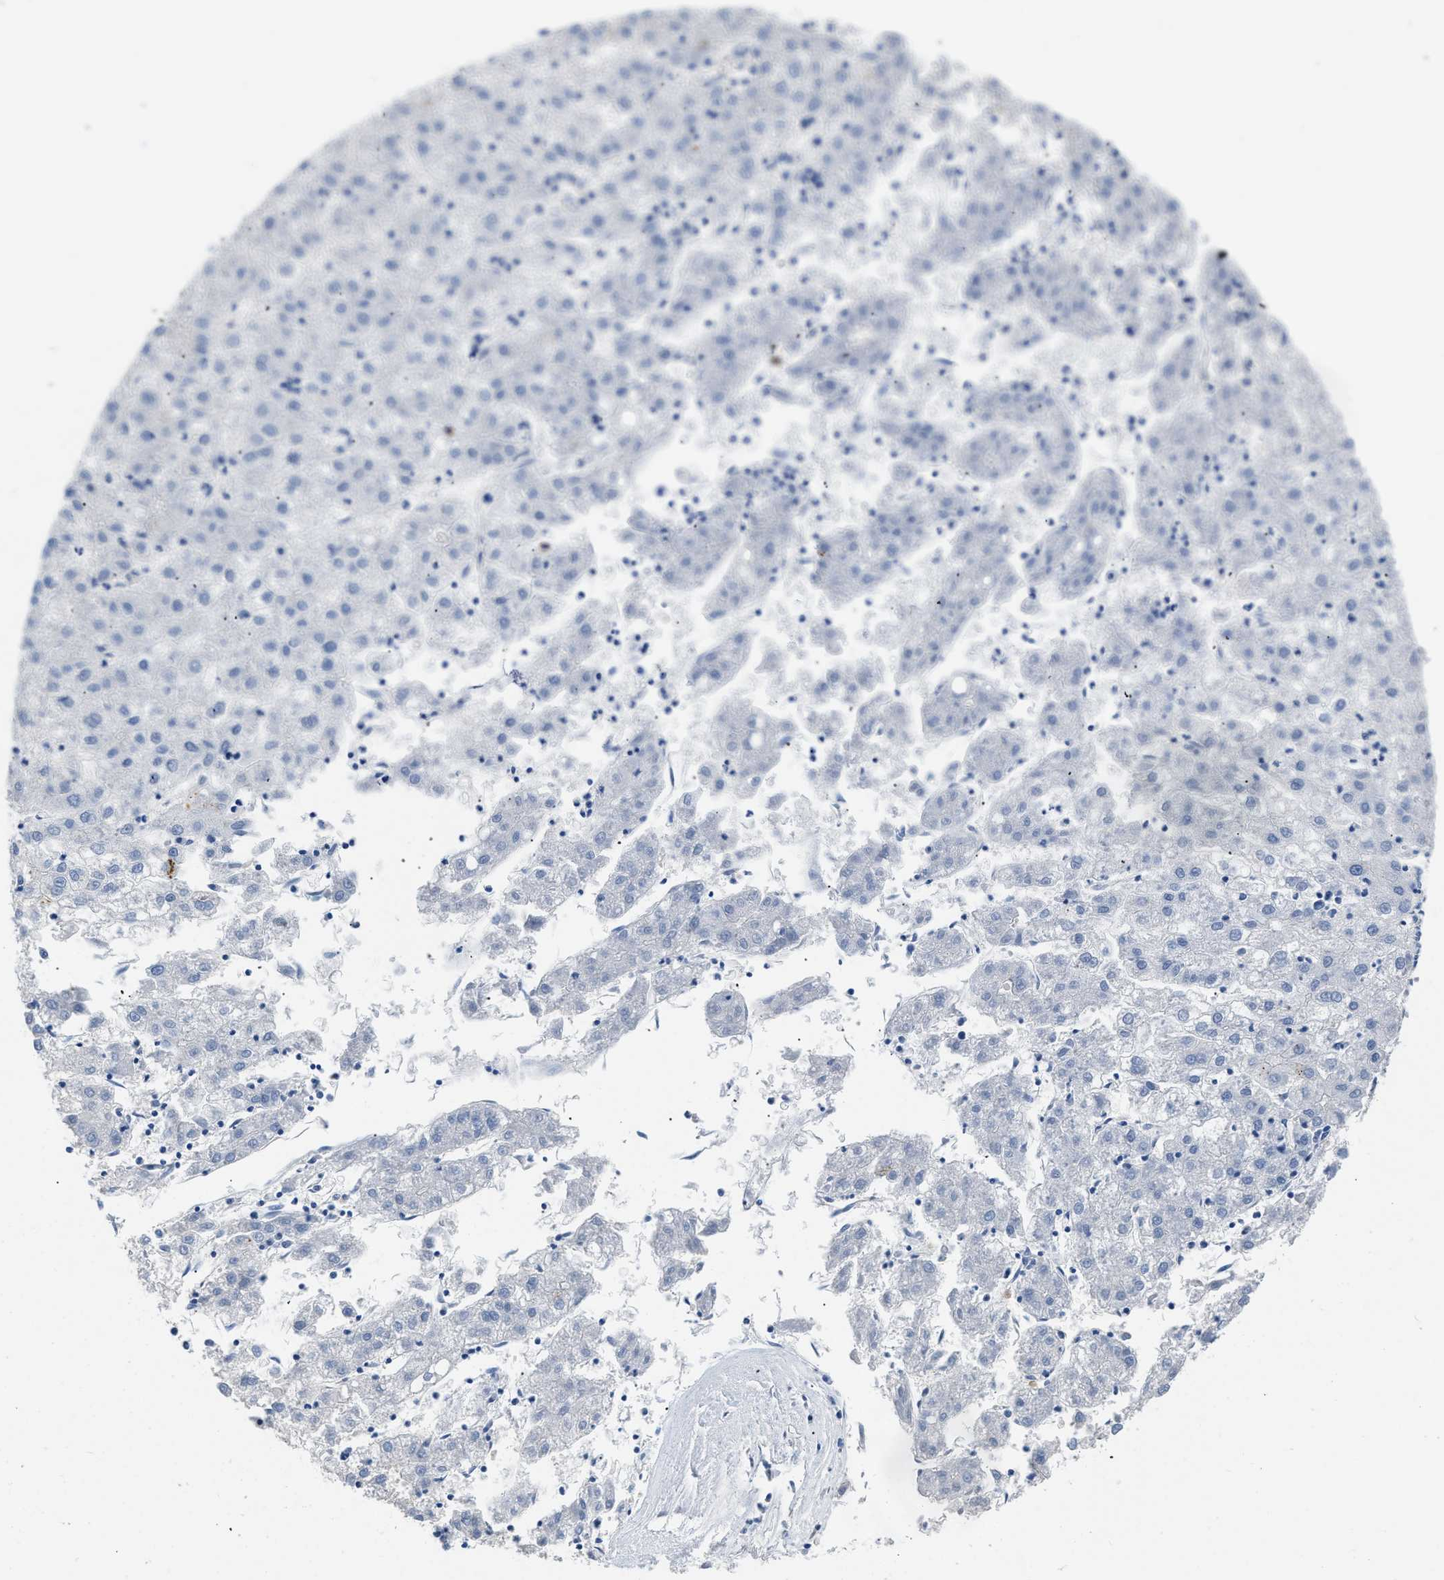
{"staining": {"intensity": "negative", "quantity": "none", "location": "none"}, "tissue": "liver cancer", "cell_type": "Tumor cells", "image_type": "cancer", "snomed": [{"axis": "morphology", "description": "Carcinoma, Hepatocellular, NOS"}, {"axis": "topography", "description": "Liver"}], "caption": "High power microscopy image of an immunohistochemistry histopathology image of hepatocellular carcinoma (liver), revealing no significant positivity in tumor cells. The staining was performed using DAB to visualize the protein expression in brown, while the nuclei were stained in blue with hematoxylin (Magnification: 20x).", "gene": "BOLL", "patient": {"sex": "male", "age": 72}}